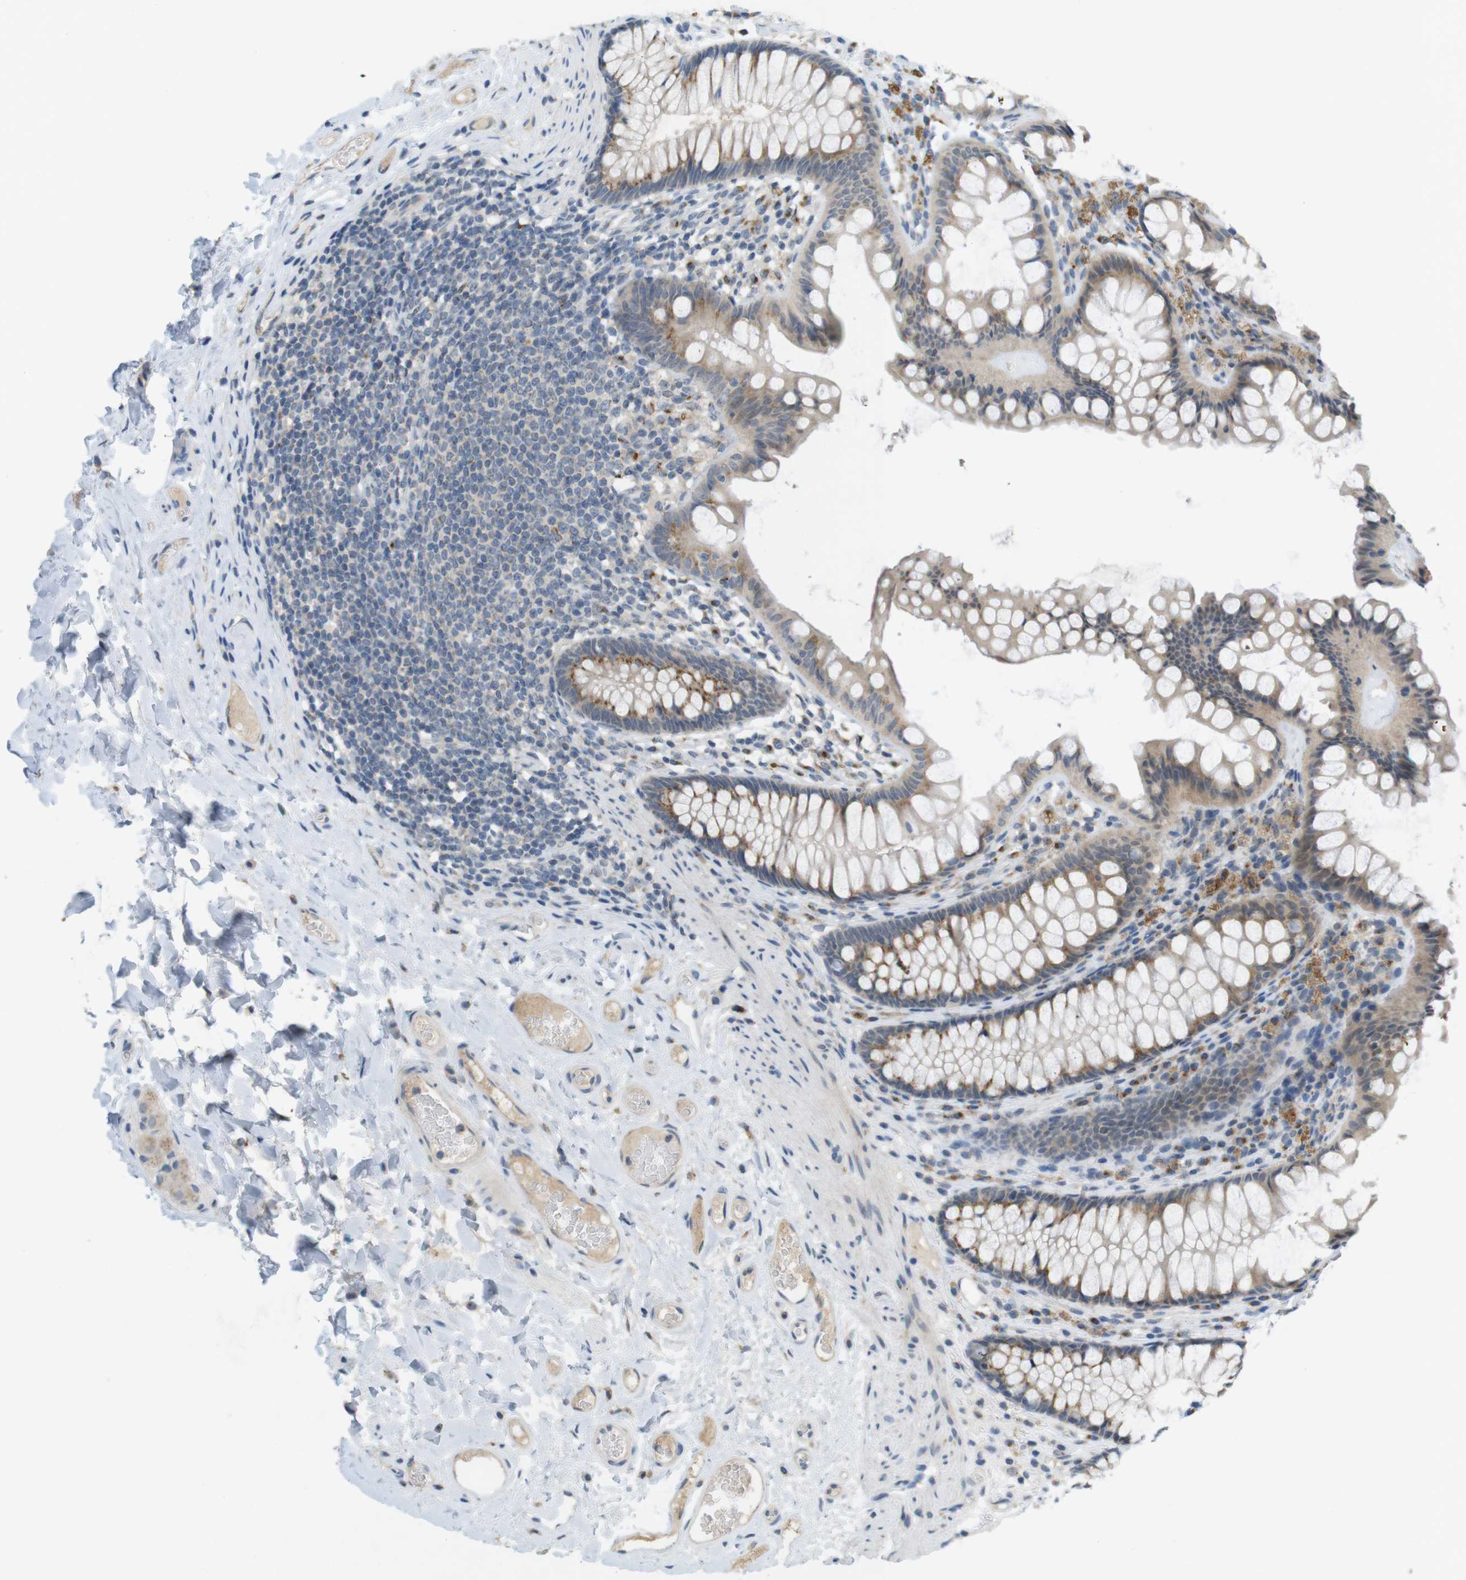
{"staining": {"intensity": "negative", "quantity": "none", "location": "none"}, "tissue": "colon", "cell_type": "Endothelial cells", "image_type": "normal", "snomed": [{"axis": "morphology", "description": "Normal tissue, NOS"}, {"axis": "topography", "description": "Colon"}], "caption": "An image of human colon is negative for staining in endothelial cells.", "gene": "YIPF3", "patient": {"sex": "female", "age": 55}}